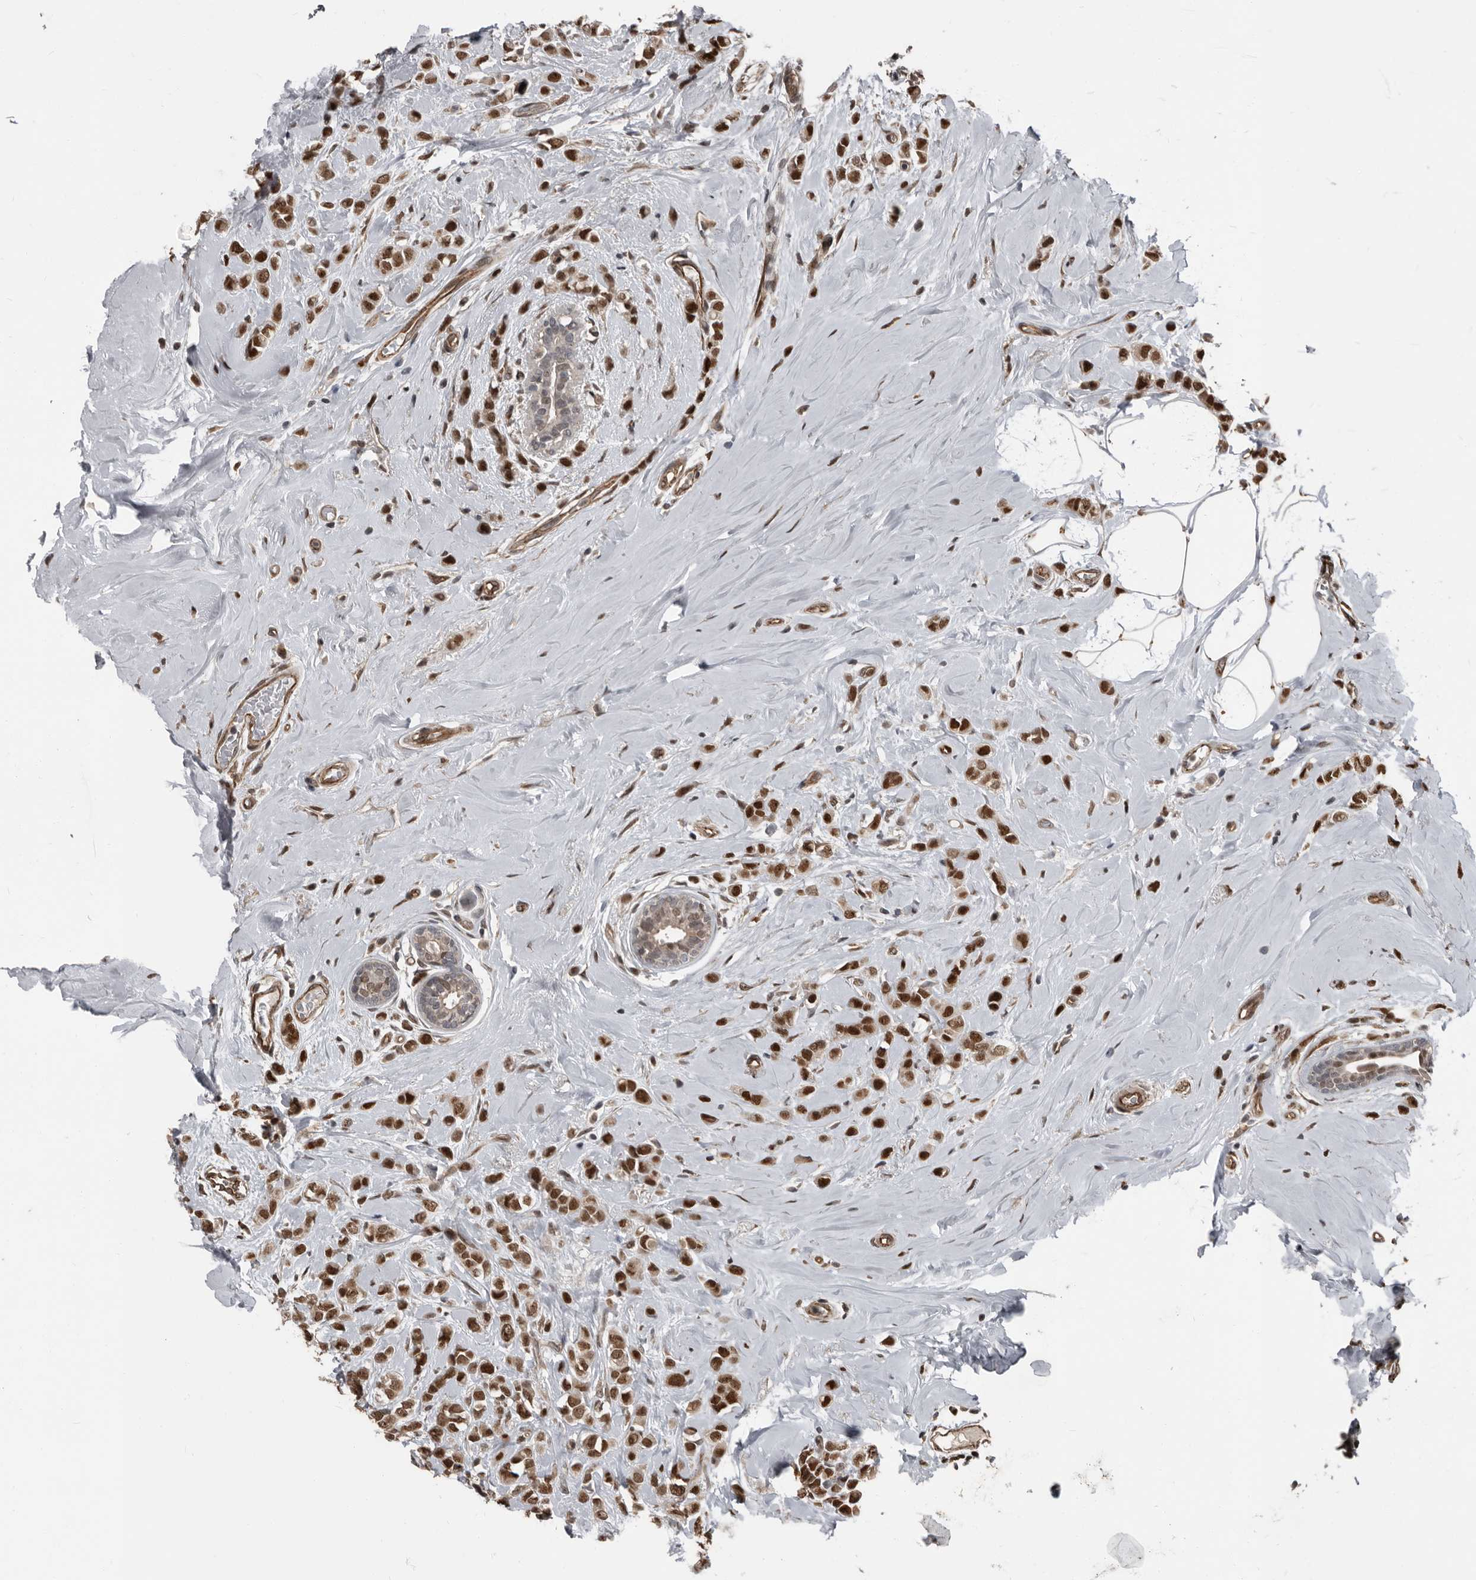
{"staining": {"intensity": "strong", "quantity": ">75%", "location": "nuclear"}, "tissue": "breast cancer", "cell_type": "Tumor cells", "image_type": "cancer", "snomed": [{"axis": "morphology", "description": "Lobular carcinoma"}, {"axis": "topography", "description": "Breast"}], "caption": "Breast cancer (lobular carcinoma) was stained to show a protein in brown. There is high levels of strong nuclear positivity in about >75% of tumor cells.", "gene": "CHD1L", "patient": {"sex": "female", "age": 47}}